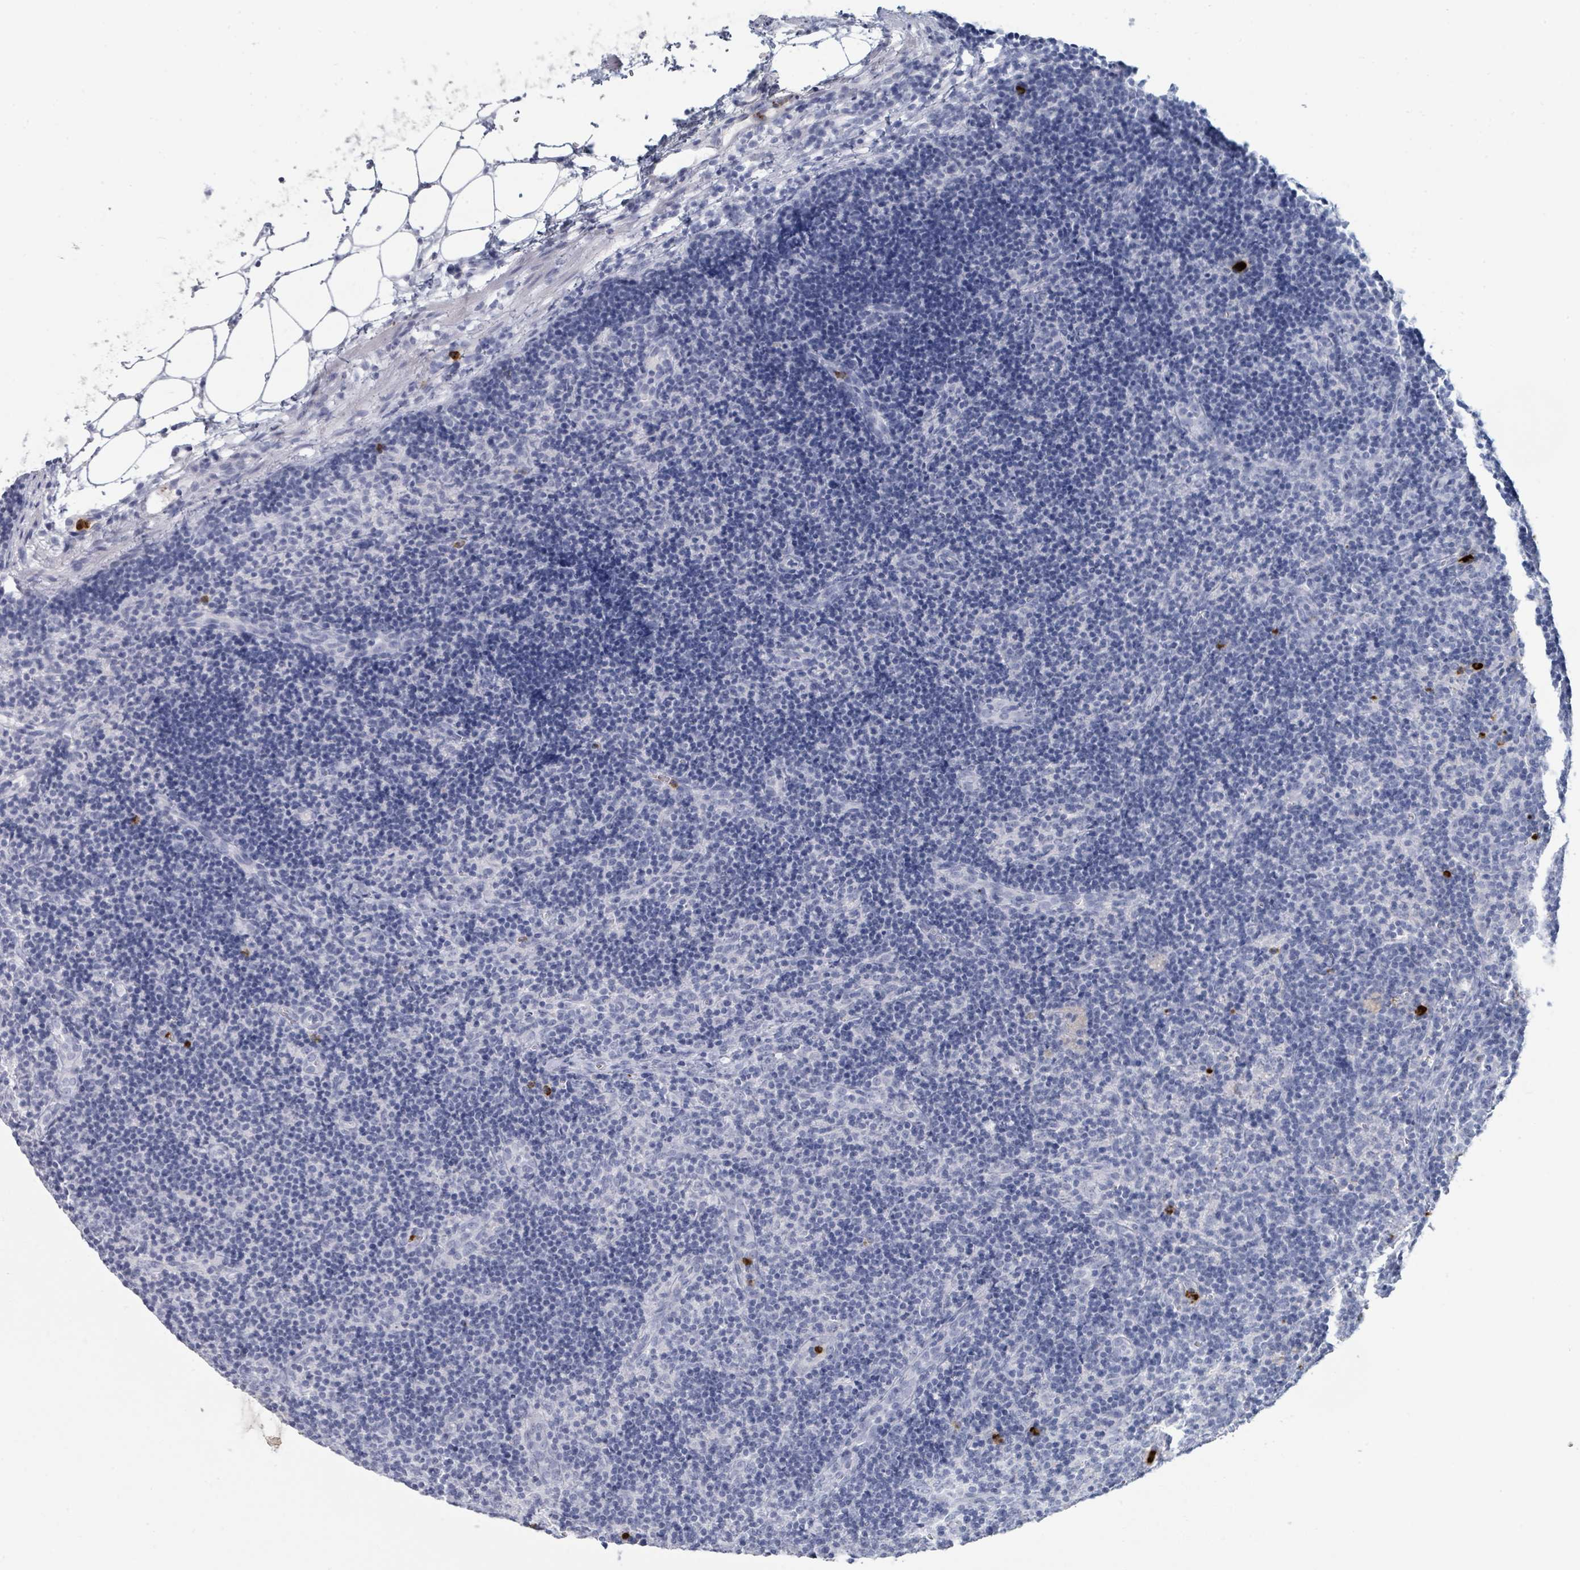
{"staining": {"intensity": "negative", "quantity": "none", "location": "none"}, "tissue": "lymph node", "cell_type": "Germinal center cells", "image_type": "normal", "snomed": [{"axis": "morphology", "description": "Normal tissue, NOS"}, {"axis": "topography", "description": "Lymph node"}], "caption": "High power microscopy image of an immunohistochemistry micrograph of normal lymph node, revealing no significant staining in germinal center cells. (DAB (3,3'-diaminobenzidine) IHC visualized using brightfield microscopy, high magnification).", "gene": "DEFA4", "patient": {"sex": "female", "age": 30}}